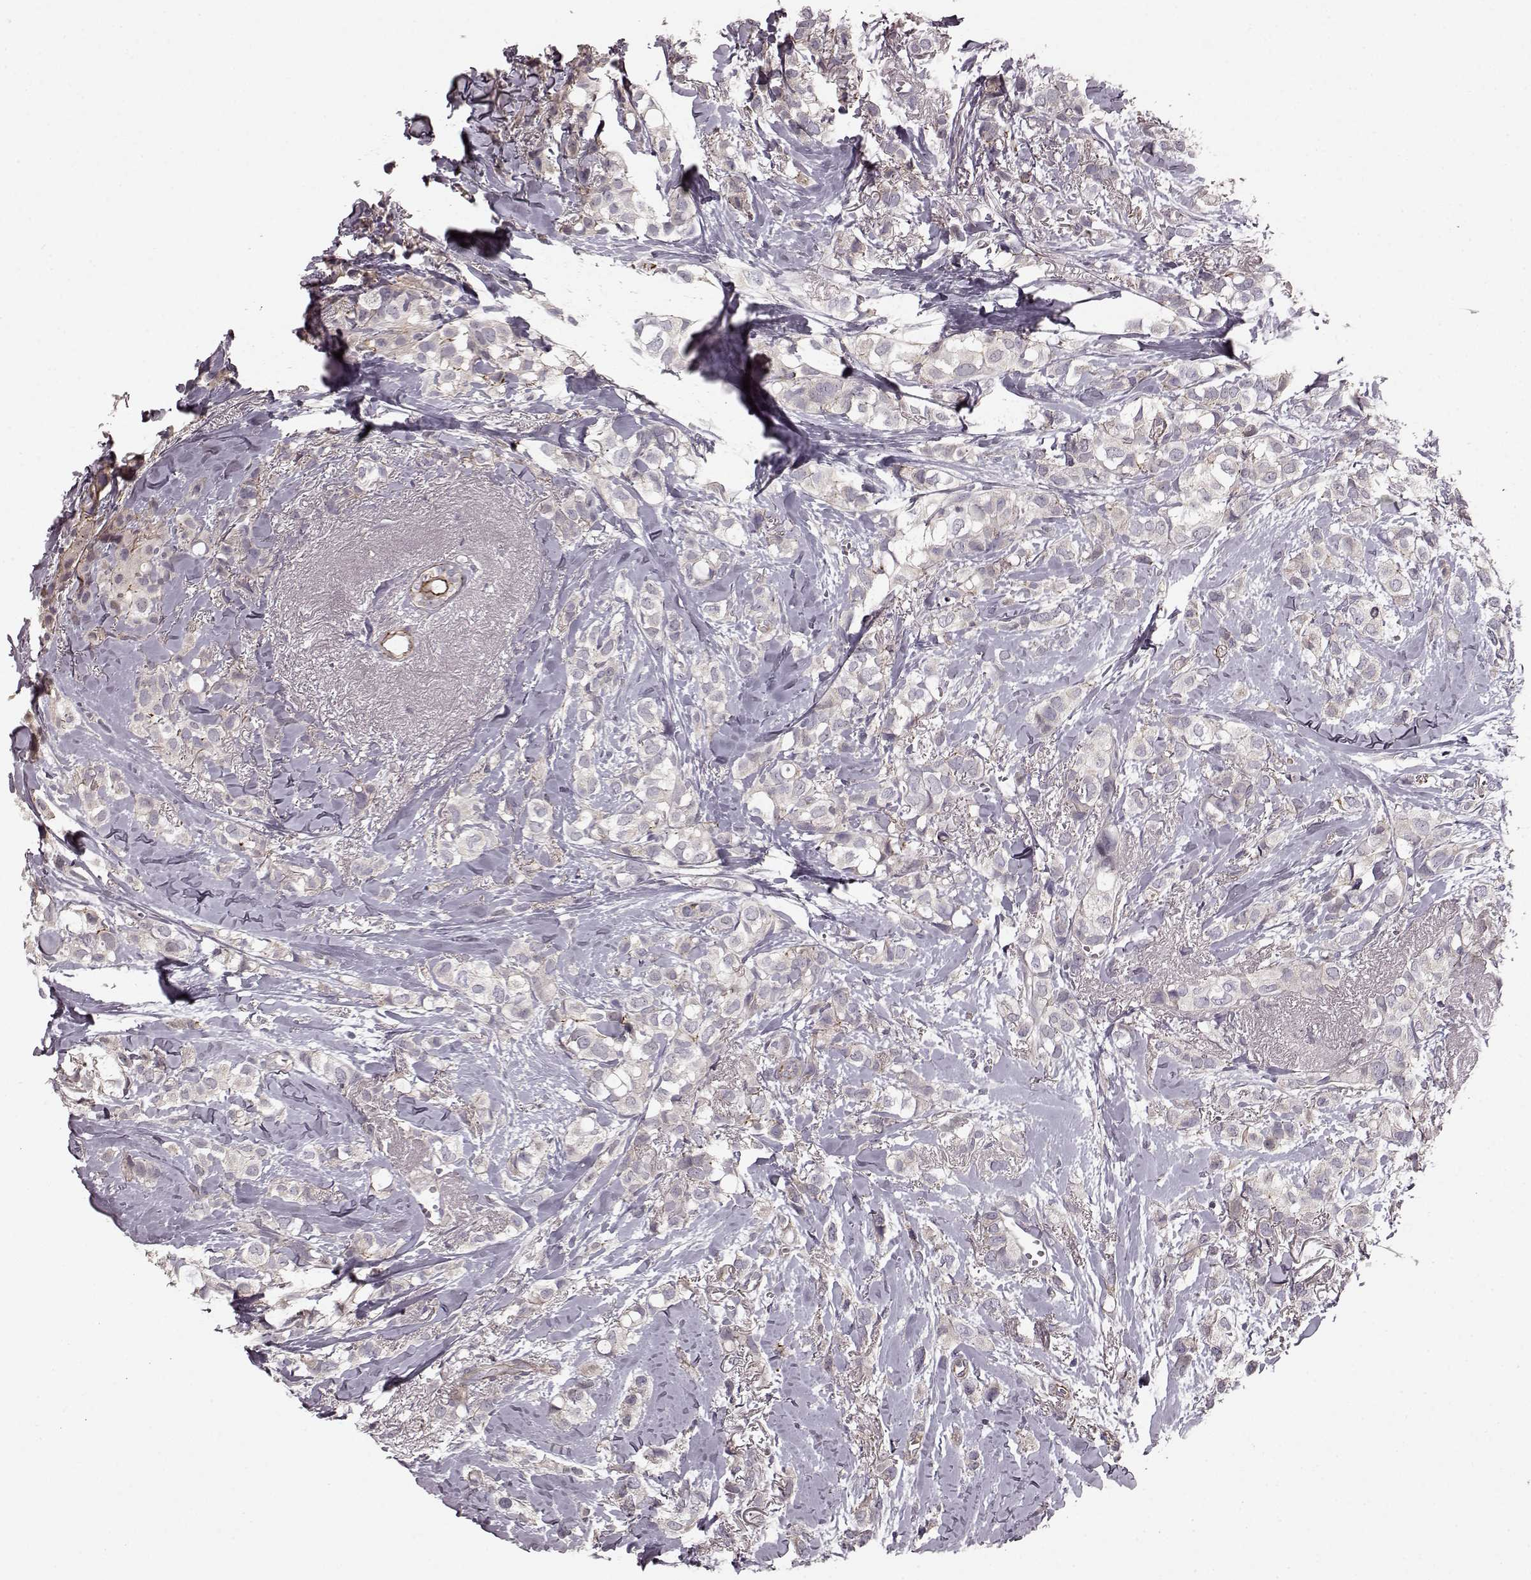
{"staining": {"intensity": "negative", "quantity": "none", "location": "none"}, "tissue": "breast cancer", "cell_type": "Tumor cells", "image_type": "cancer", "snomed": [{"axis": "morphology", "description": "Duct carcinoma"}, {"axis": "topography", "description": "Breast"}], "caption": "Immunohistochemistry (IHC) of breast cancer reveals no expression in tumor cells. (Immunohistochemistry, brightfield microscopy, high magnification).", "gene": "SLC22A18", "patient": {"sex": "female", "age": 85}}